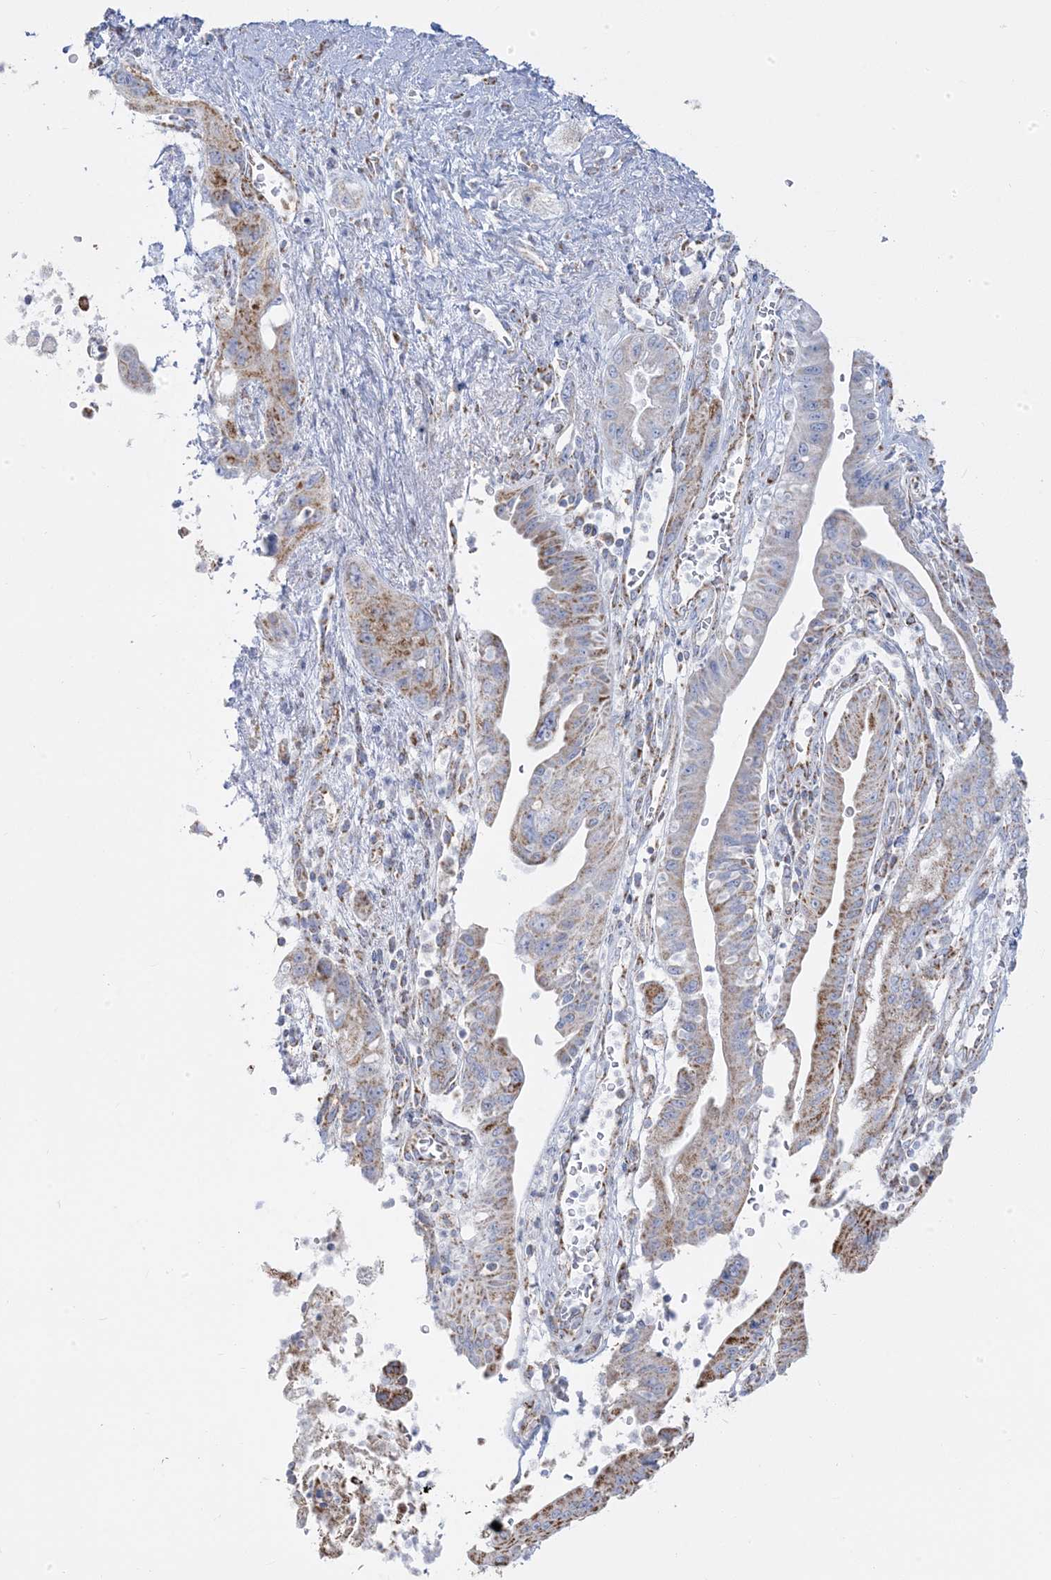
{"staining": {"intensity": "moderate", "quantity": "25%-75%", "location": "cytoplasmic/membranous"}, "tissue": "pancreatic cancer", "cell_type": "Tumor cells", "image_type": "cancer", "snomed": [{"axis": "morphology", "description": "Adenocarcinoma, NOS"}, {"axis": "topography", "description": "Pancreas"}], "caption": "Immunohistochemistry micrograph of neoplastic tissue: human adenocarcinoma (pancreatic) stained using immunohistochemistry displays medium levels of moderate protein expression localized specifically in the cytoplasmic/membranous of tumor cells, appearing as a cytoplasmic/membranous brown color.", "gene": "PCCB", "patient": {"sex": "female", "age": 73}}